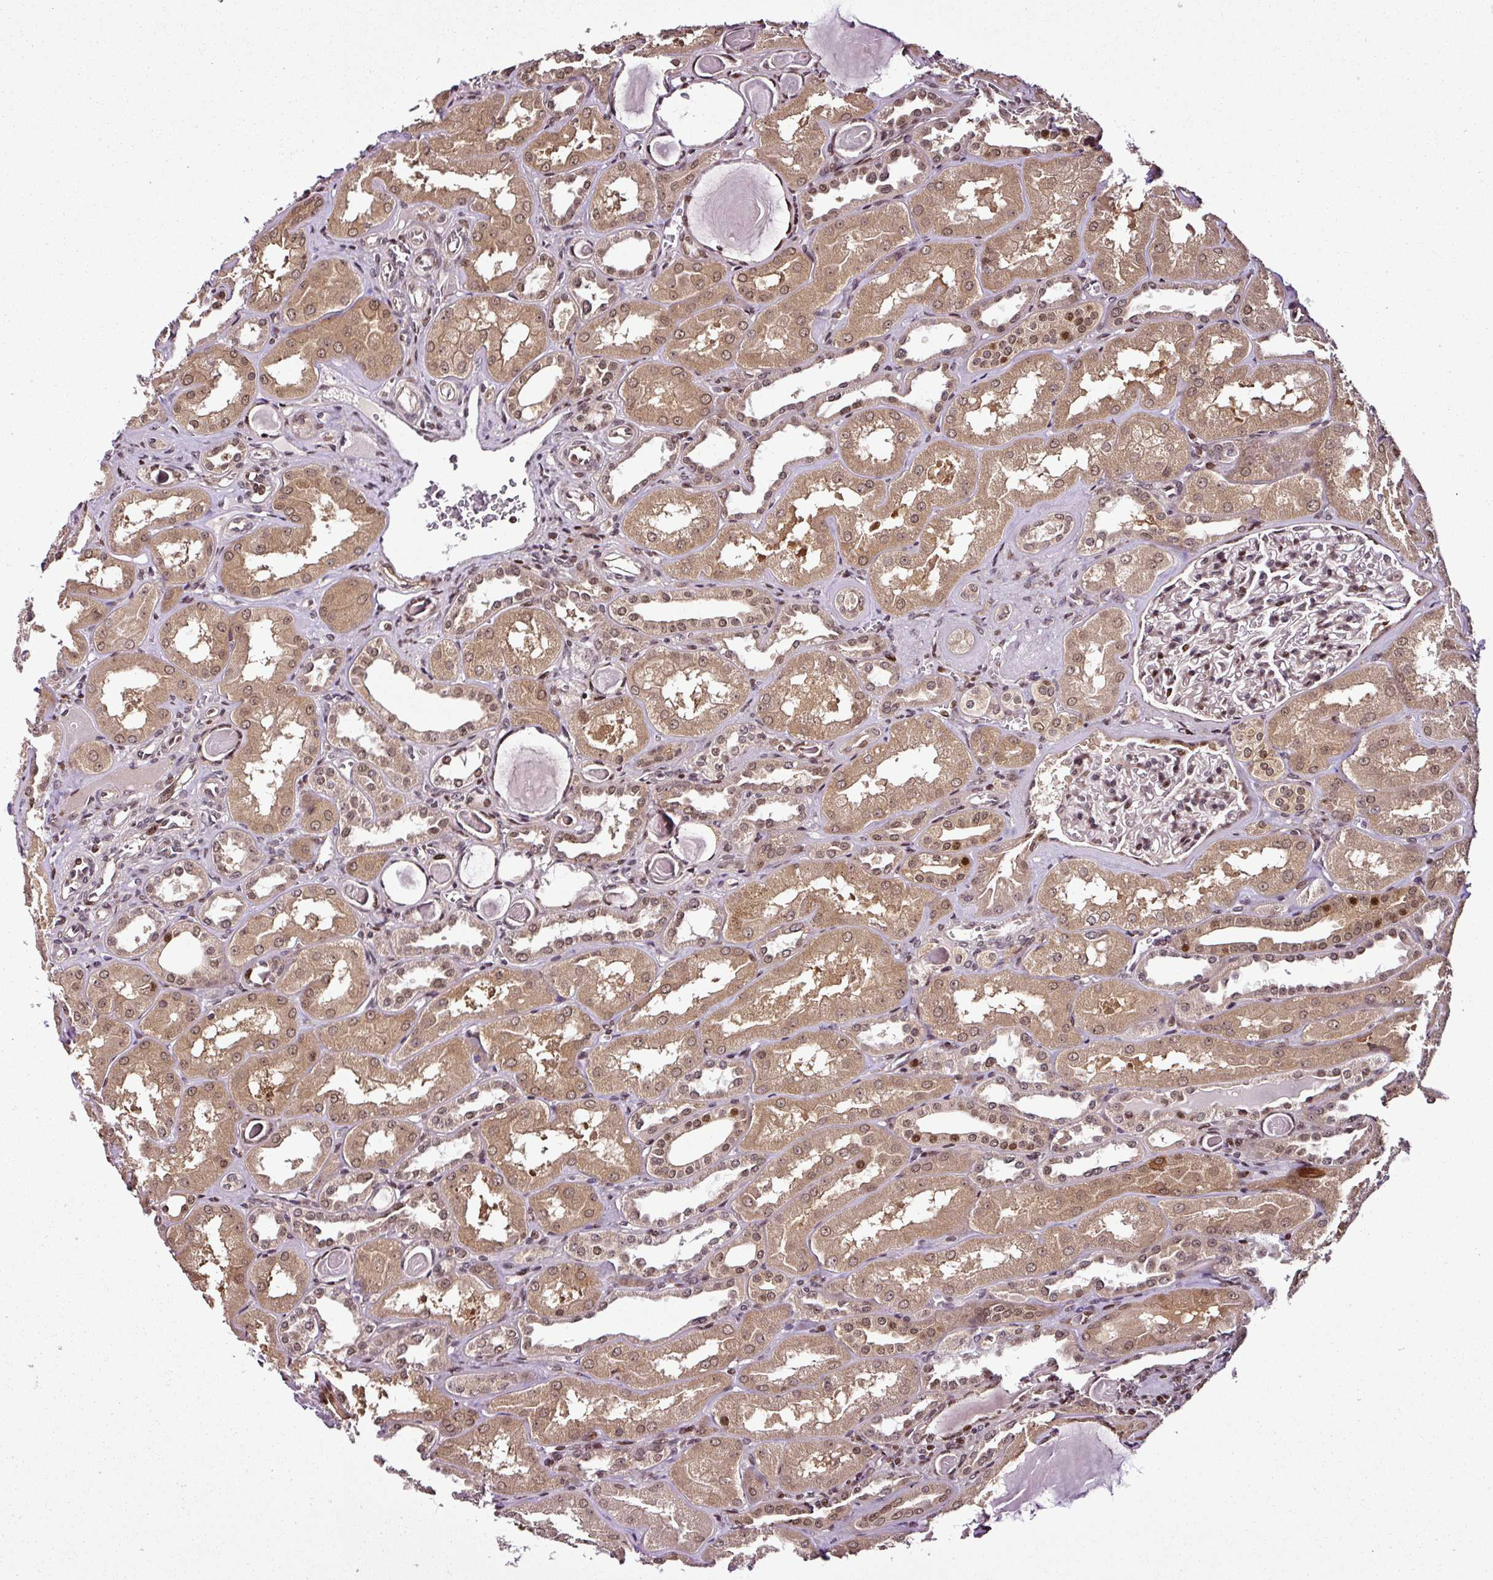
{"staining": {"intensity": "moderate", "quantity": "<25%", "location": "nuclear"}, "tissue": "kidney", "cell_type": "Cells in glomeruli", "image_type": "normal", "snomed": [{"axis": "morphology", "description": "Normal tissue, NOS"}, {"axis": "topography", "description": "Kidney"}], "caption": "This micrograph demonstrates benign kidney stained with immunohistochemistry (IHC) to label a protein in brown. The nuclear of cells in glomeruli show moderate positivity for the protein. Nuclei are counter-stained blue.", "gene": "COPRS", "patient": {"sex": "male", "age": 61}}